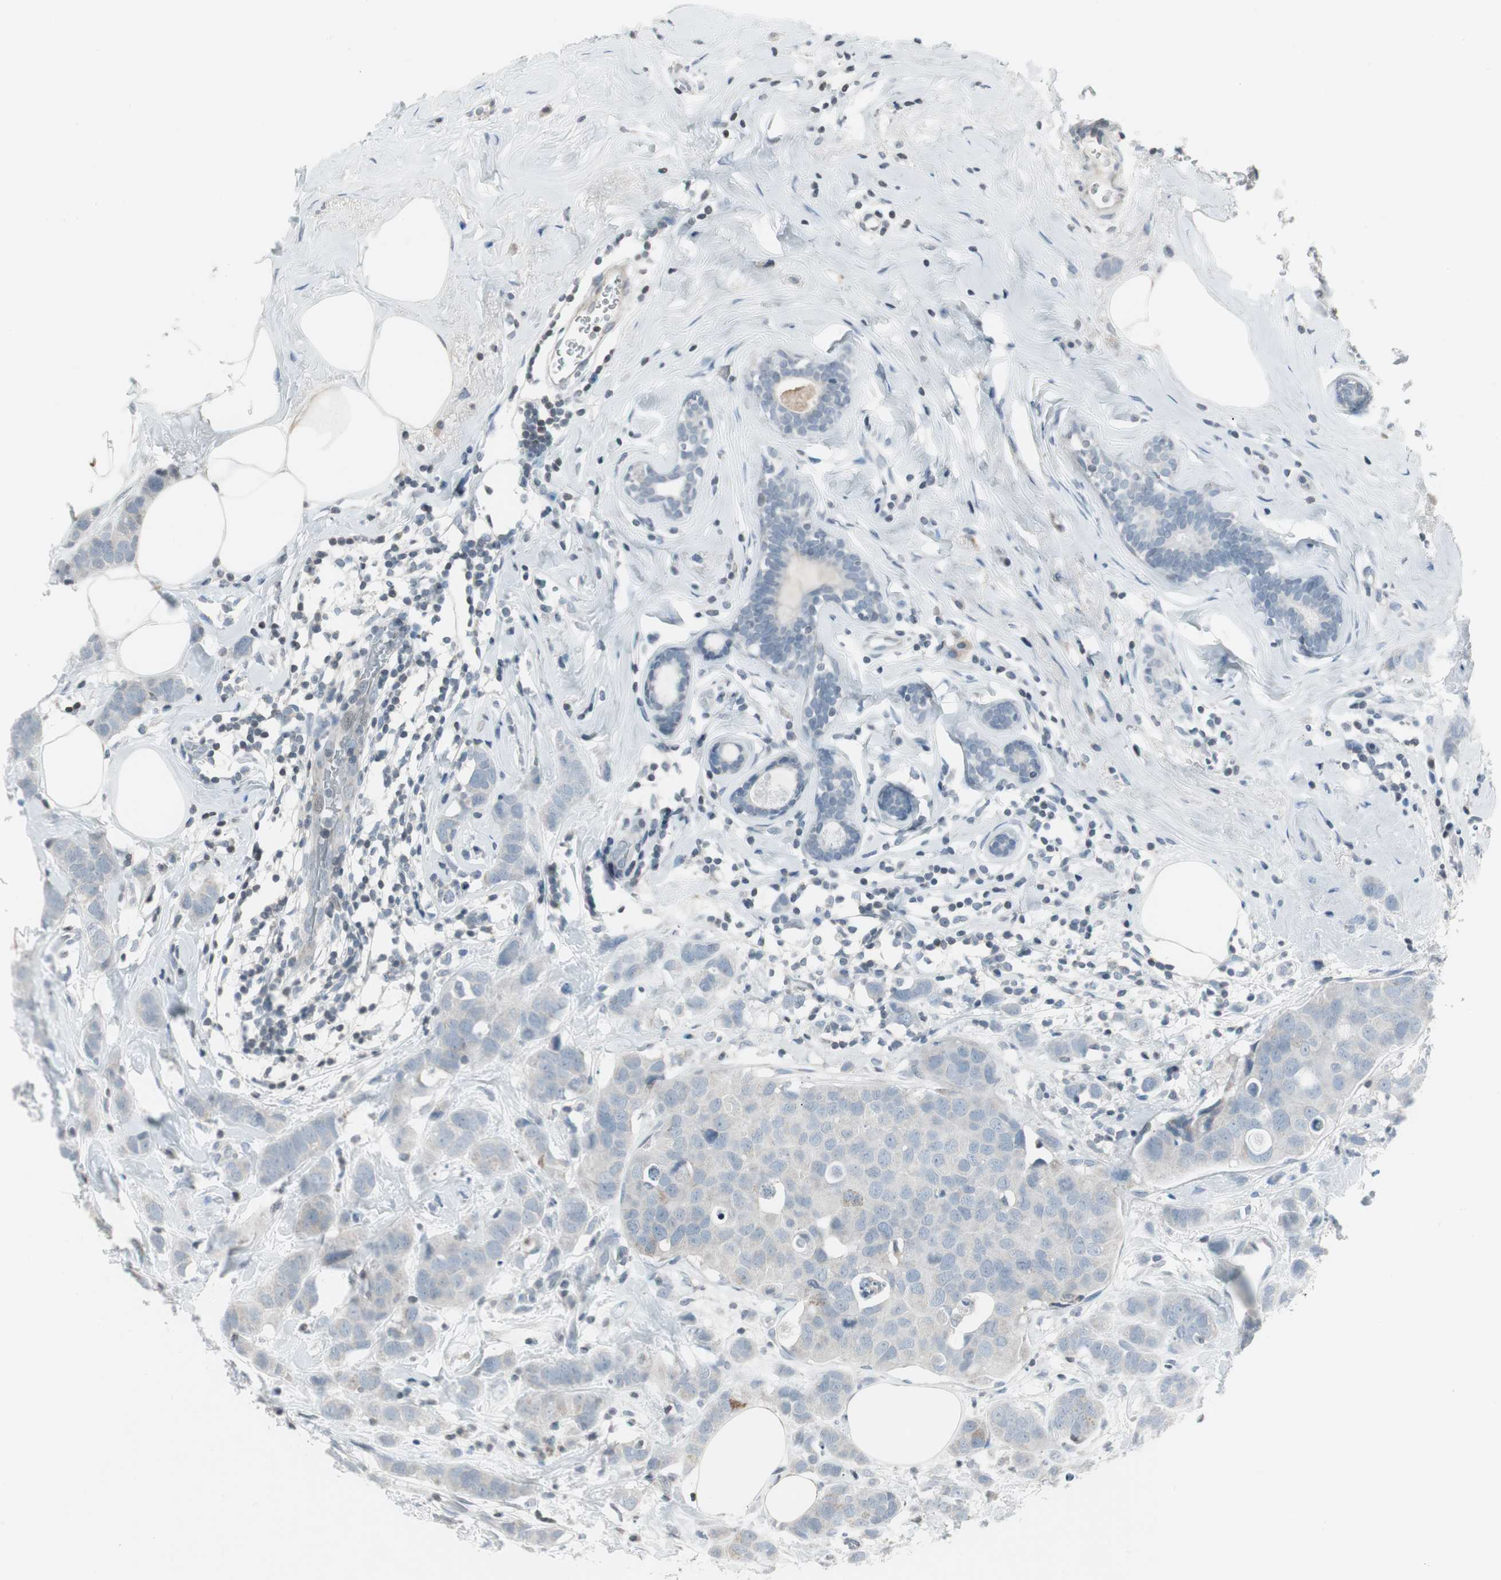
{"staining": {"intensity": "weak", "quantity": "<25%", "location": "cytoplasmic/membranous"}, "tissue": "breast cancer", "cell_type": "Tumor cells", "image_type": "cancer", "snomed": [{"axis": "morphology", "description": "Normal tissue, NOS"}, {"axis": "morphology", "description": "Duct carcinoma"}, {"axis": "topography", "description": "Breast"}], "caption": "Breast cancer (infiltrating ductal carcinoma) was stained to show a protein in brown. There is no significant positivity in tumor cells. (DAB IHC visualized using brightfield microscopy, high magnification).", "gene": "ARG2", "patient": {"sex": "female", "age": 50}}